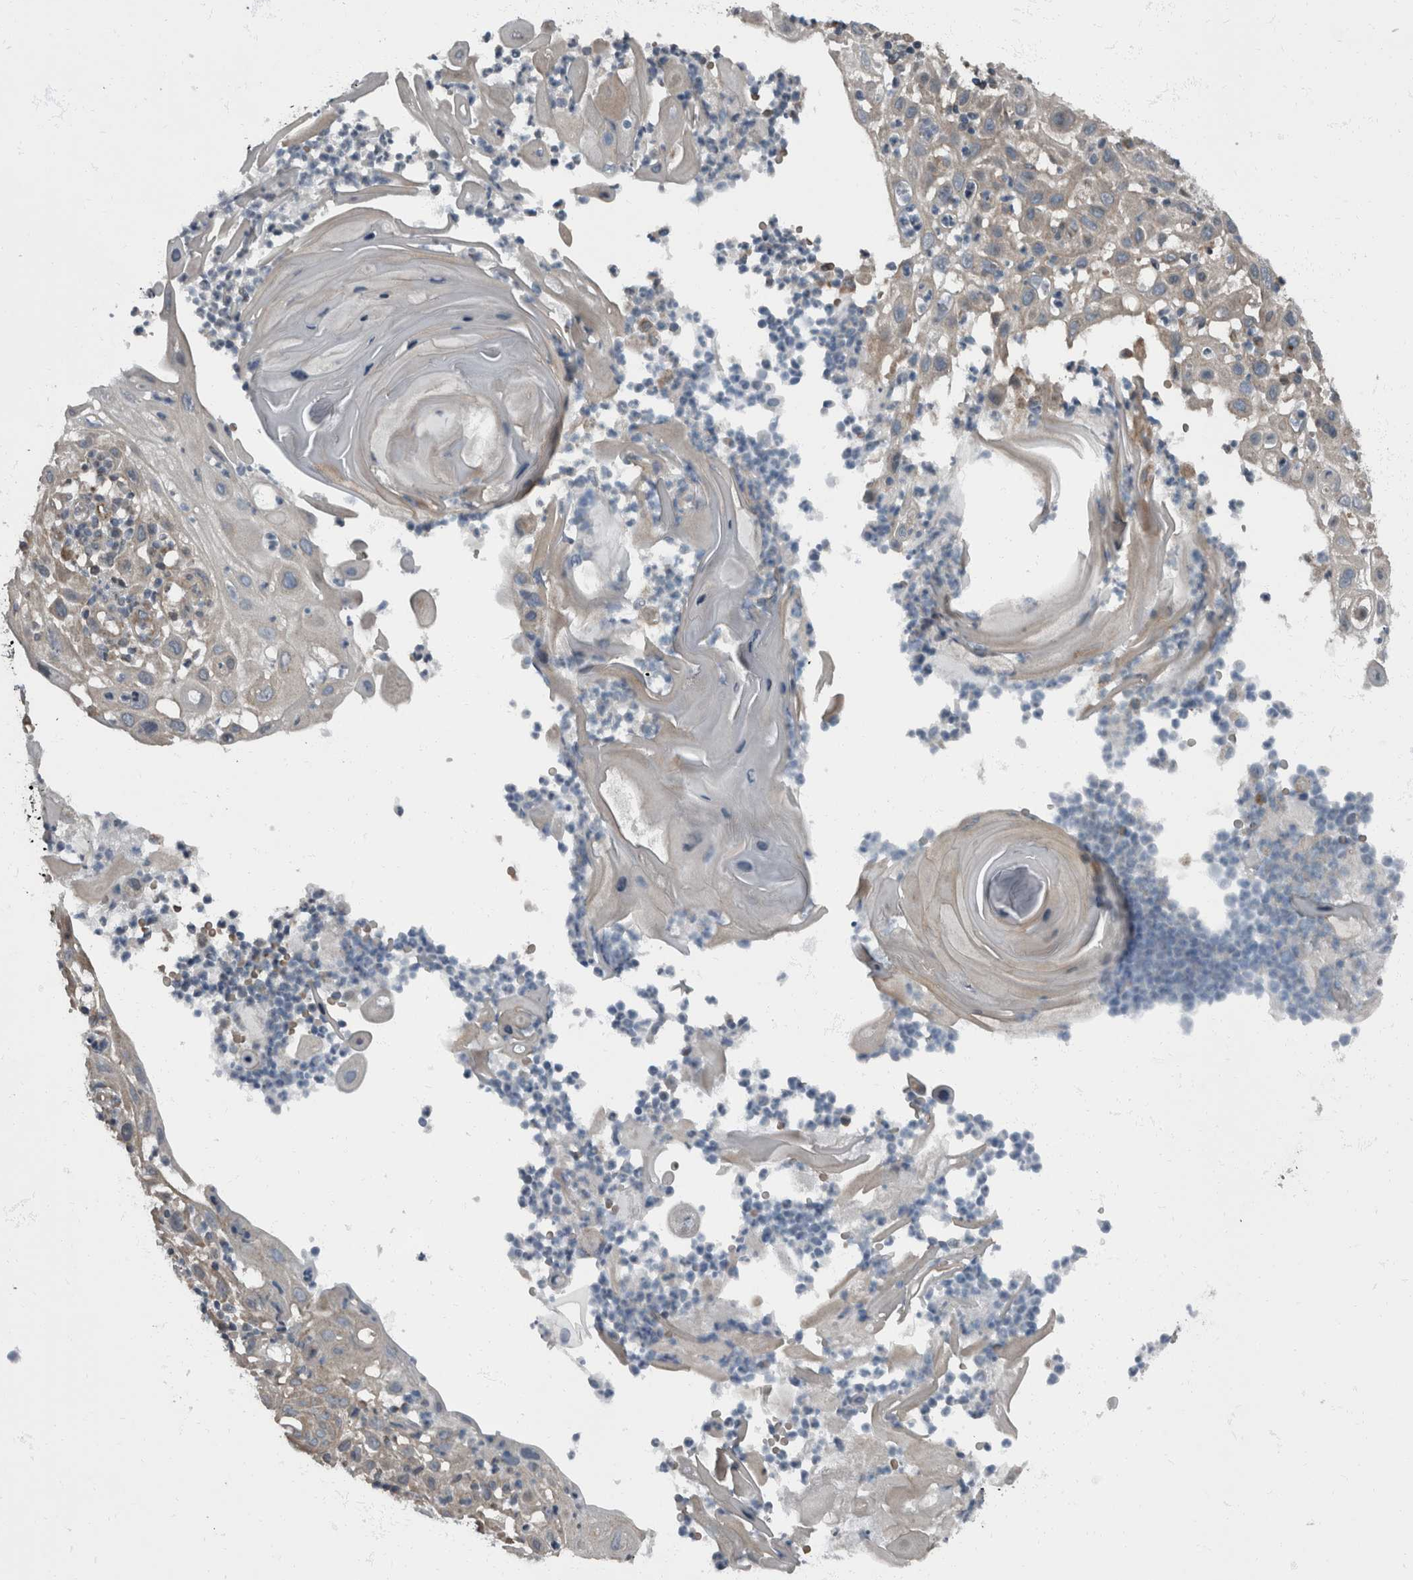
{"staining": {"intensity": "weak", "quantity": "<25%", "location": "cytoplasmic/membranous"}, "tissue": "skin cancer", "cell_type": "Tumor cells", "image_type": "cancer", "snomed": [{"axis": "morphology", "description": "Normal tissue, NOS"}, {"axis": "morphology", "description": "Squamous cell carcinoma, NOS"}, {"axis": "topography", "description": "Skin"}], "caption": "DAB immunohistochemical staining of squamous cell carcinoma (skin) demonstrates no significant positivity in tumor cells.", "gene": "RABGGTB", "patient": {"sex": "female", "age": 96}}